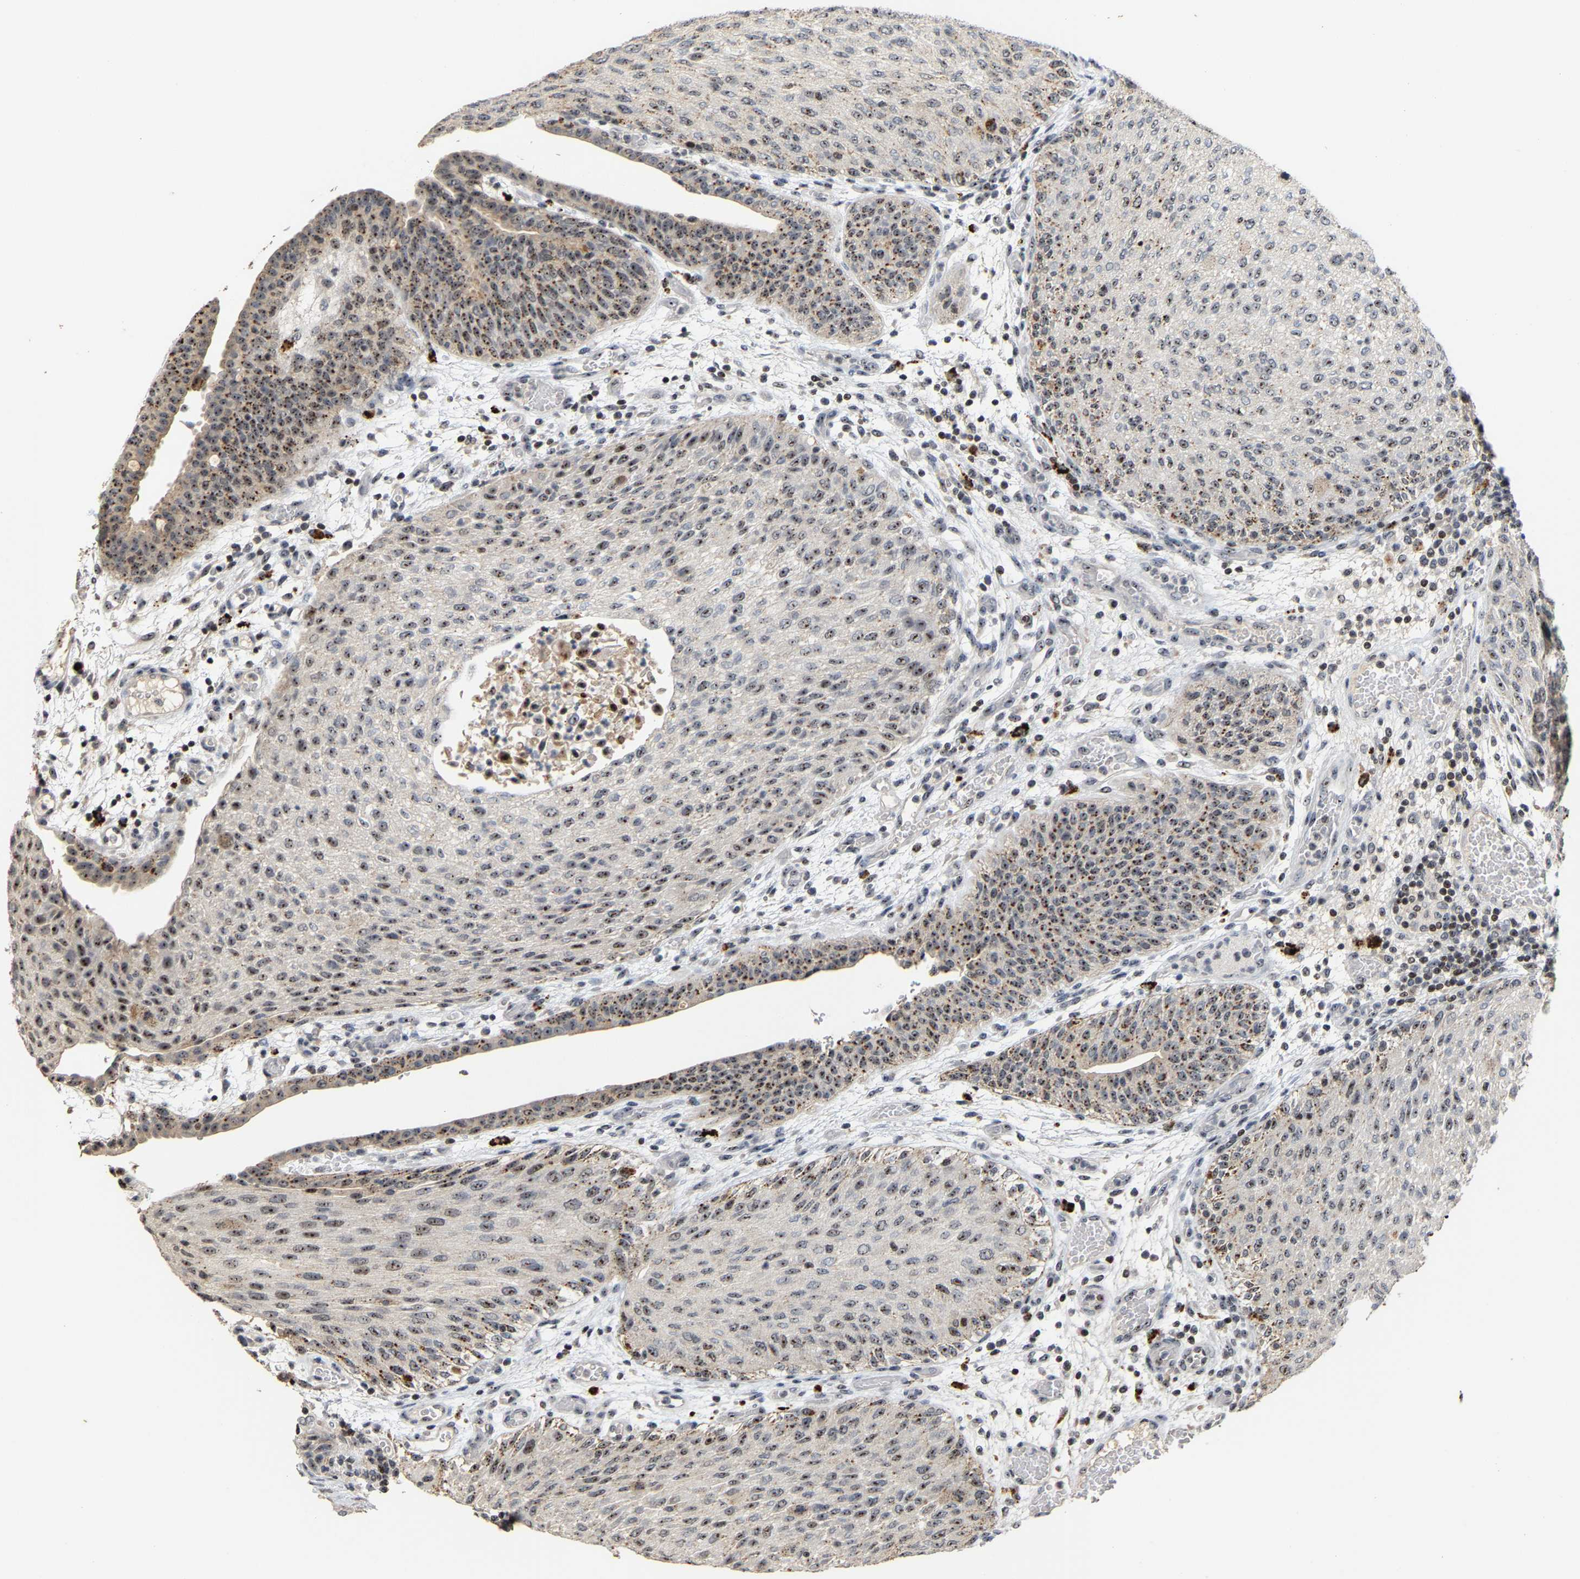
{"staining": {"intensity": "moderate", "quantity": "25%-75%", "location": "nuclear"}, "tissue": "urothelial cancer", "cell_type": "Tumor cells", "image_type": "cancer", "snomed": [{"axis": "morphology", "description": "Urothelial carcinoma, Low grade"}, {"axis": "morphology", "description": "Urothelial carcinoma, High grade"}, {"axis": "topography", "description": "Urinary bladder"}], "caption": "A photomicrograph of urothelial cancer stained for a protein demonstrates moderate nuclear brown staining in tumor cells.", "gene": "NOP58", "patient": {"sex": "male", "age": 35}}